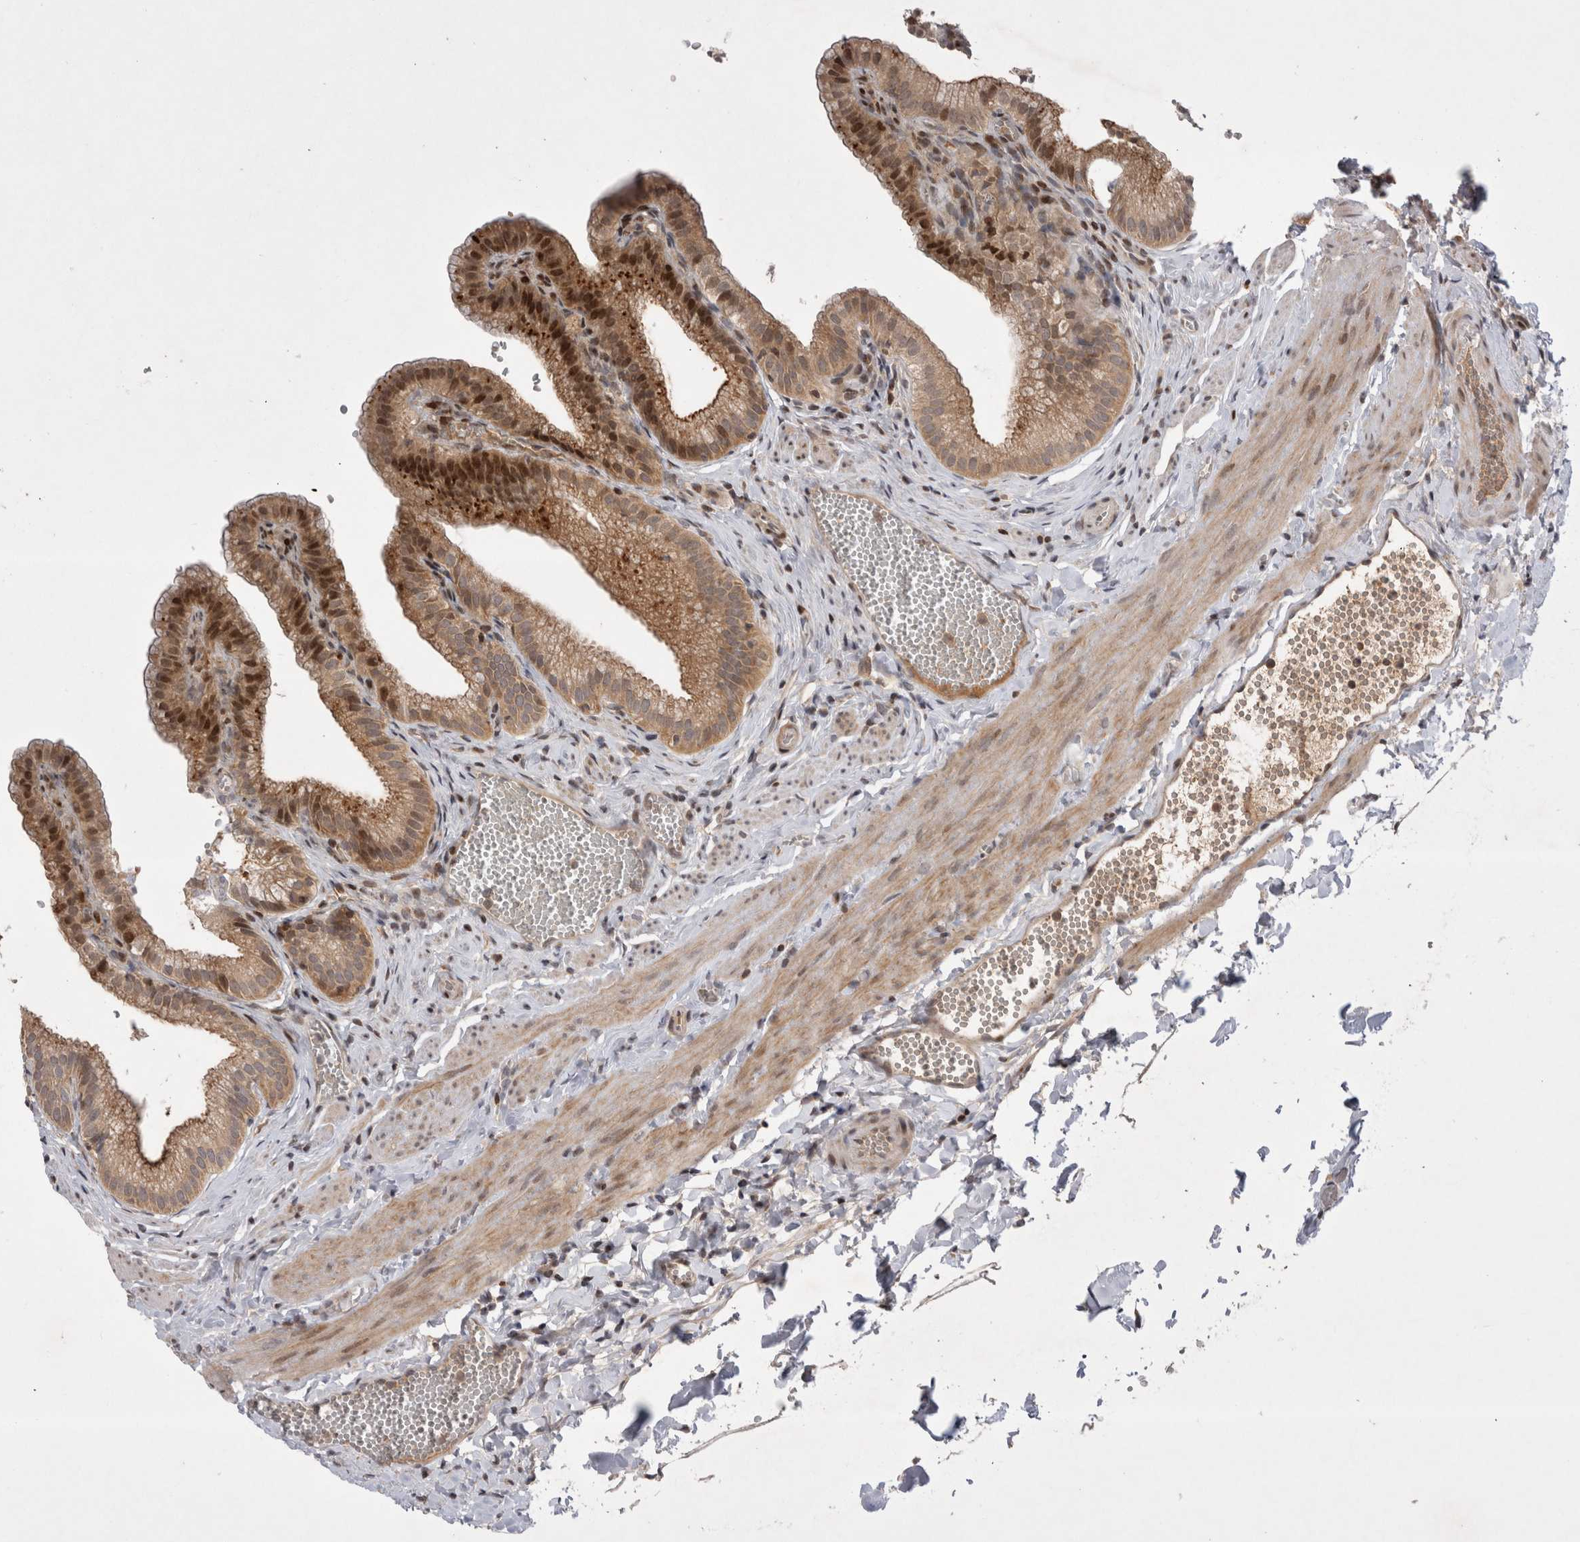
{"staining": {"intensity": "moderate", "quantity": ">75%", "location": "cytoplasmic/membranous,nuclear"}, "tissue": "gallbladder", "cell_type": "Glandular cells", "image_type": "normal", "snomed": [{"axis": "morphology", "description": "Normal tissue, NOS"}, {"axis": "topography", "description": "Gallbladder"}], "caption": "Brown immunohistochemical staining in unremarkable gallbladder shows moderate cytoplasmic/membranous,nuclear positivity in about >75% of glandular cells. (IHC, brightfield microscopy, high magnification).", "gene": "PLEKHM1", "patient": {"sex": "male", "age": 38}}